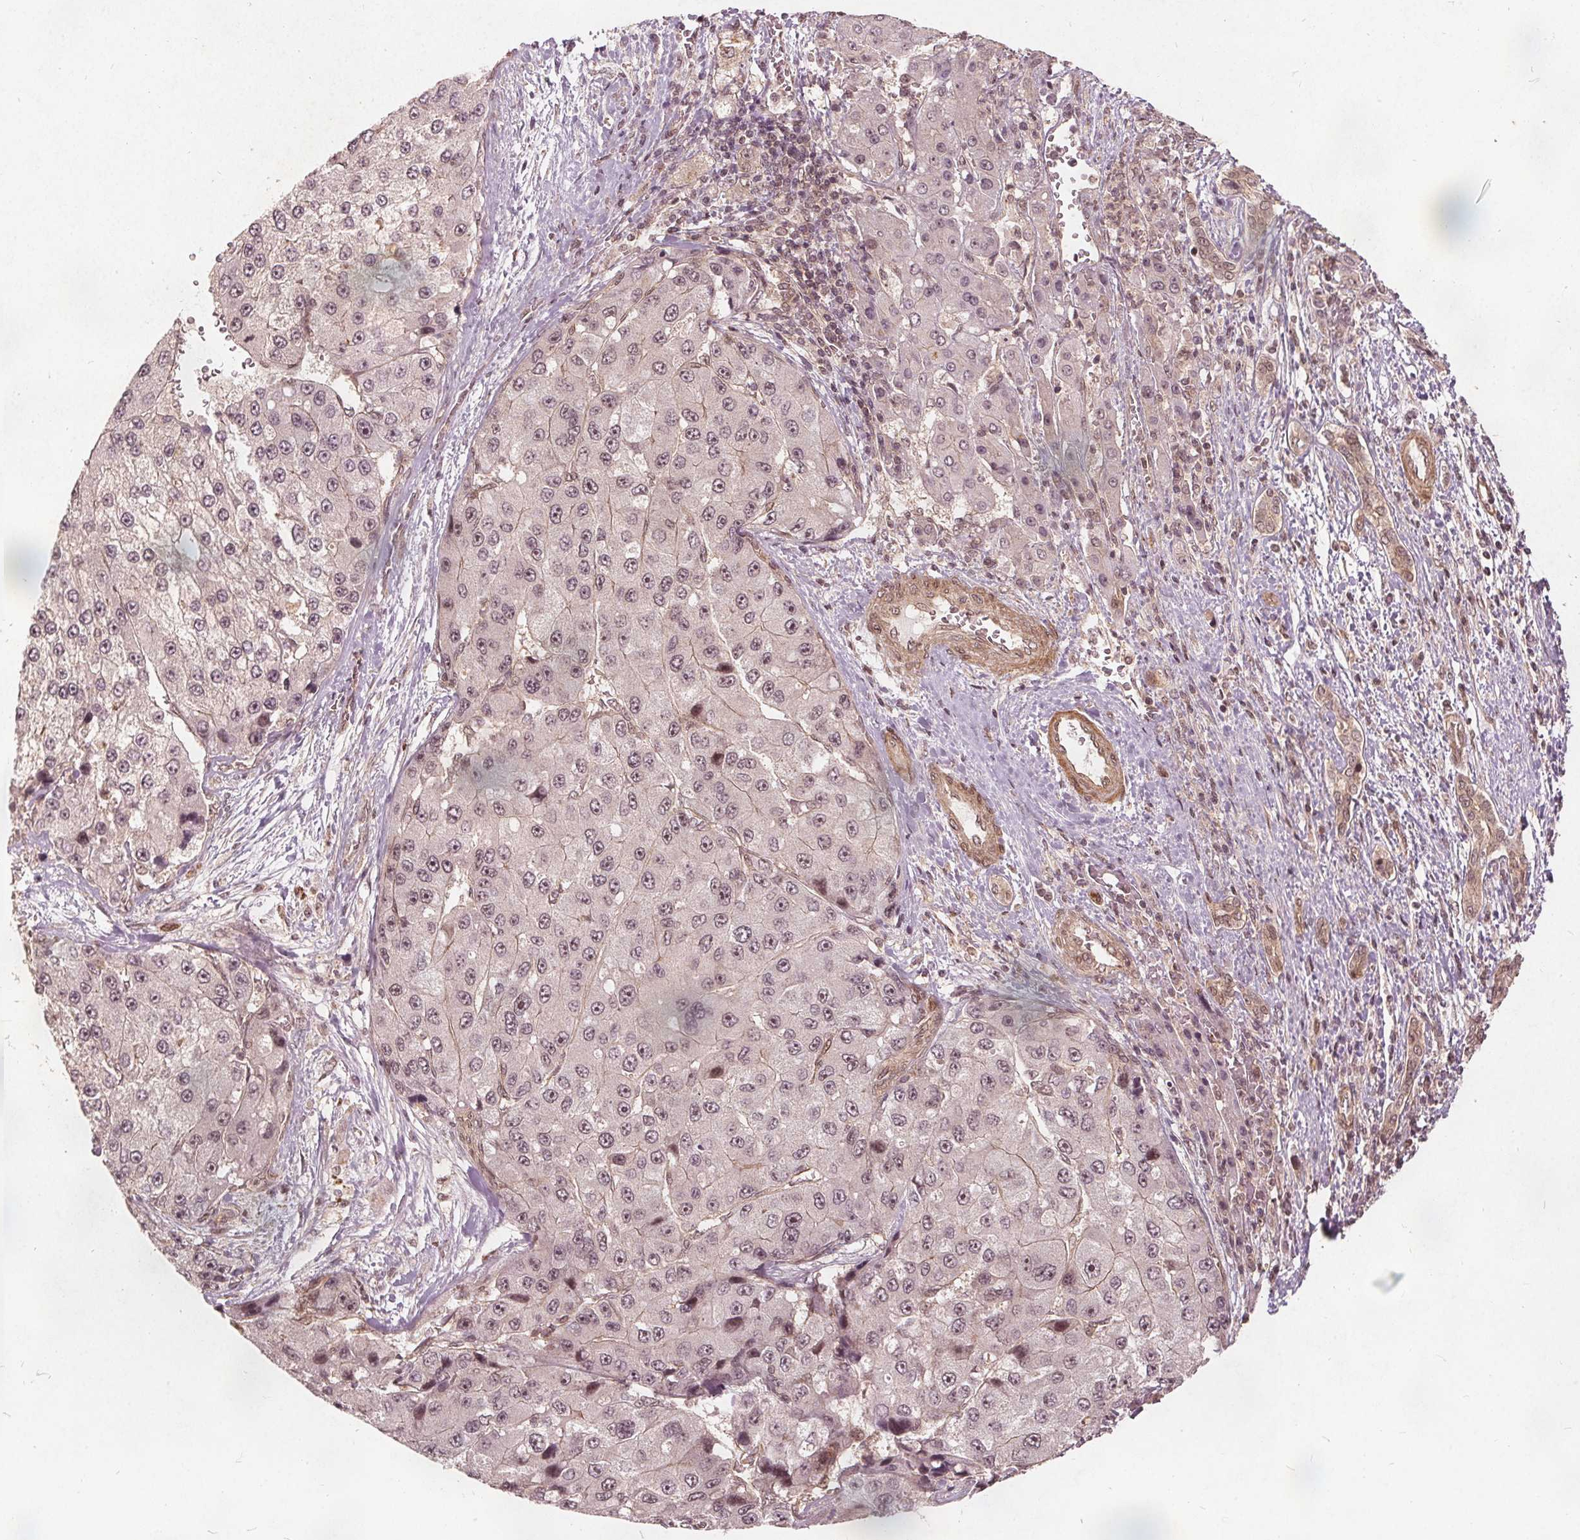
{"staining": {"intensity": "negative", "quantity": "none", "location": "none"}, "tissue": "liver cancer", "cell_type": "Tumor cells", "image_type": "cancer", "snomed": [{"axis": "morphology", "description": "Carcinoma, Hepatocellular, NOS"}, {"axis": "topography", "description": "Liver"}], "caption": "Tumor cells are negative for protein expression in human liver cancer (hepatocellular carcinoma). (Immunohistochemistry, brightfield microscopy, high magnification).", "gene": "PPP1CB", "patient": {"sex": "female", "age": 73}}